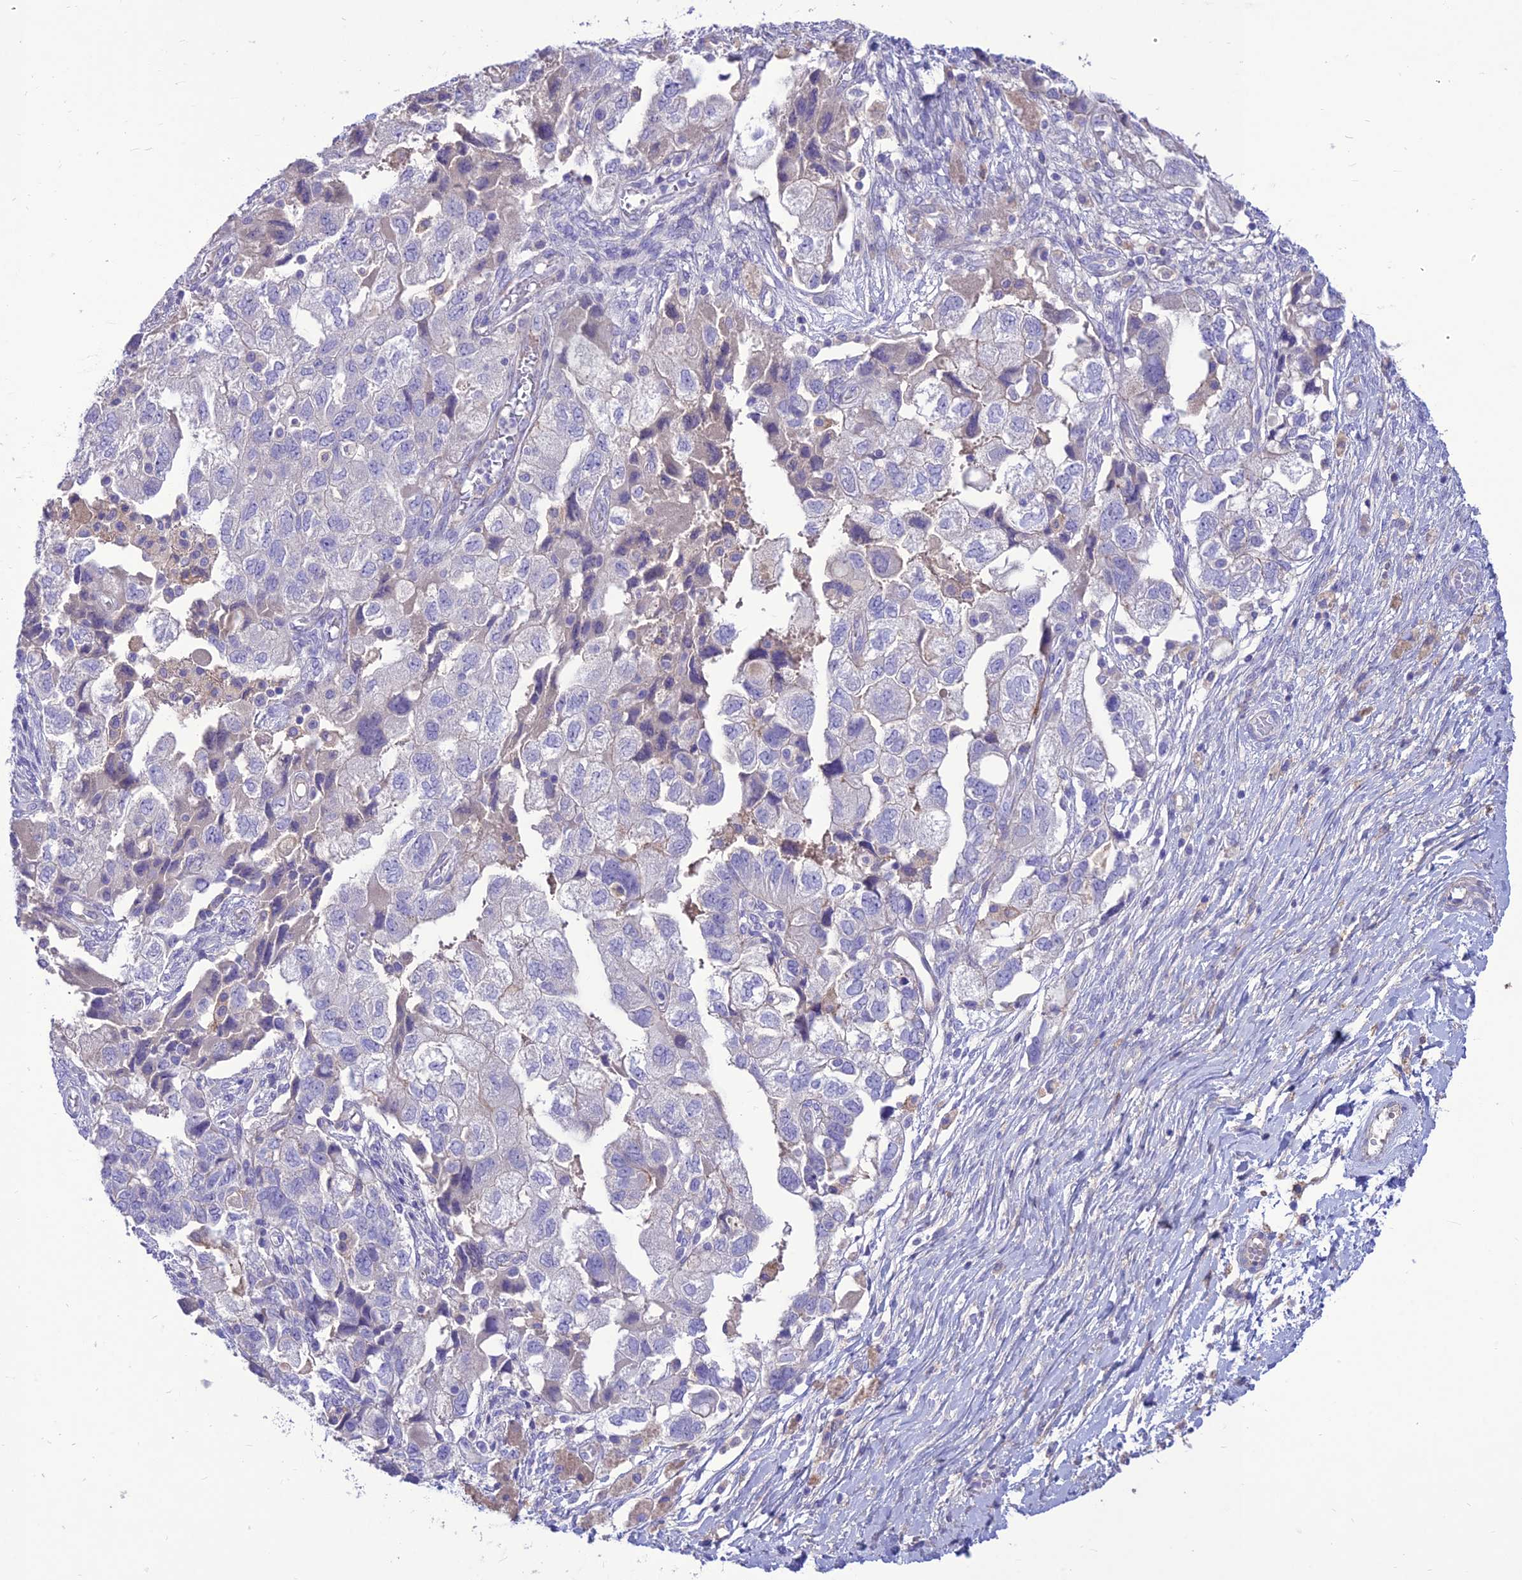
{"staining": {"intensity": "negative", "quantity": "none", "location": "none"}, "tissue": "ovarian cancer", "cell_type": "Tumor cells", "image_type": "cancer", "snomed": [{"axis": "morphology", "description": "Carcinoma, NOS"}, {"axis": "morphology", "description": "Cystadenocarcinoma, serous, NOS"}, {"axis": "topography", "description": "Ovary"}], "caption": "Image shows no protein positivity in tumor cells of ovarian cancer tissue.", "gene": "TEKT3", "patient": {"sex": "female", "age": 69}}